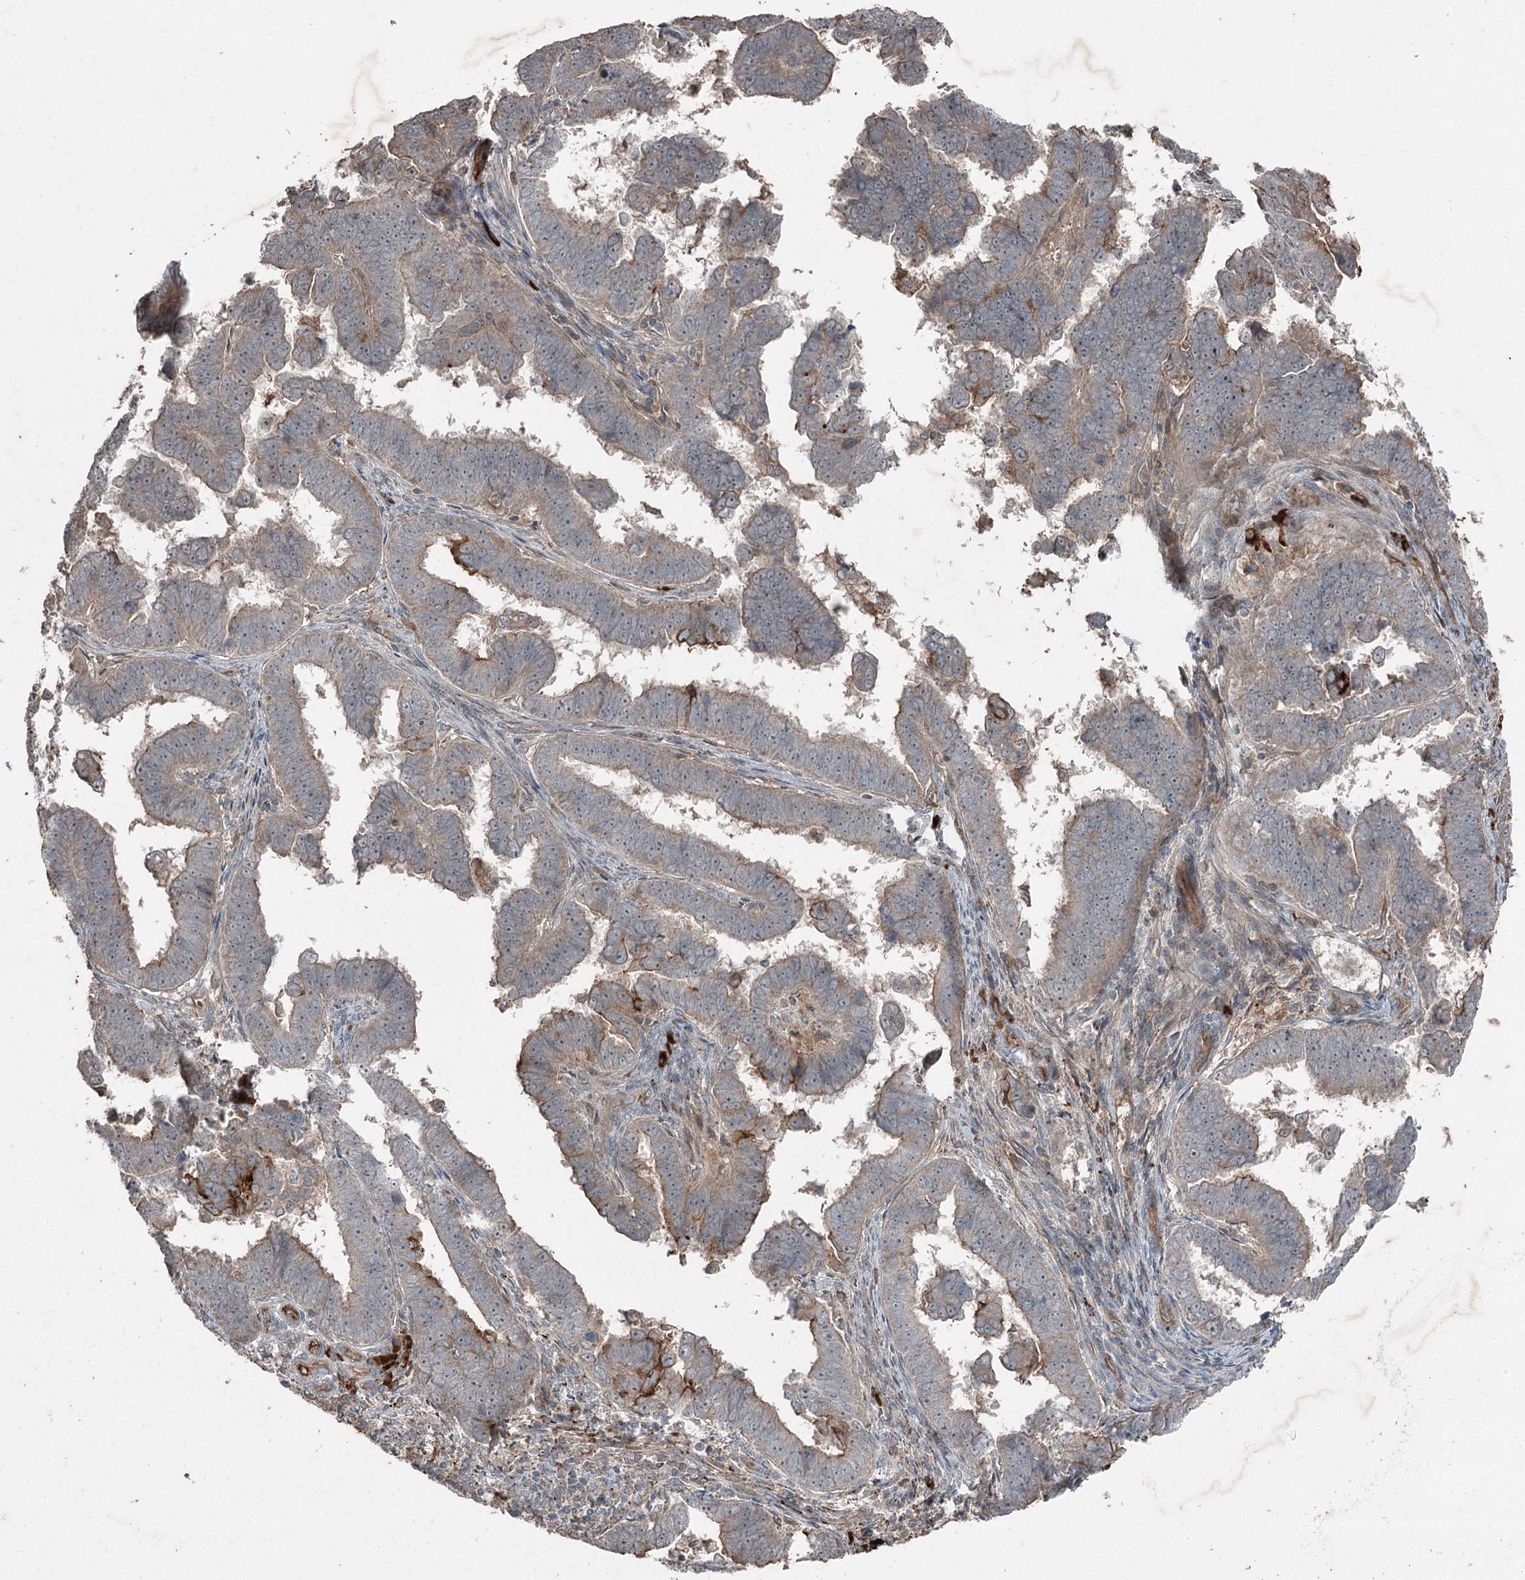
{"staining": {"intensity": "moderate", "quantity": "25%-75%", "location": "cytoplasmic/membranous"}, "tissue": "endometrial cancer", "cell_type": "Tumor cells", "image_type": "cancer", "snomed": [{"axis": "morphology", "description": "Adenocarcinoma, NOS"}, {"axis": "topography", "description": "Endometrium"}], "caption": "Protein expression analysis of adenocarcinoma (endometrial) exhibits moderate cytoplasmic/membranous staining in approximately 25%-75% of tumor cells.", "gene": "SLC39A8", "patient": {"sex": "female", "age": 75}}